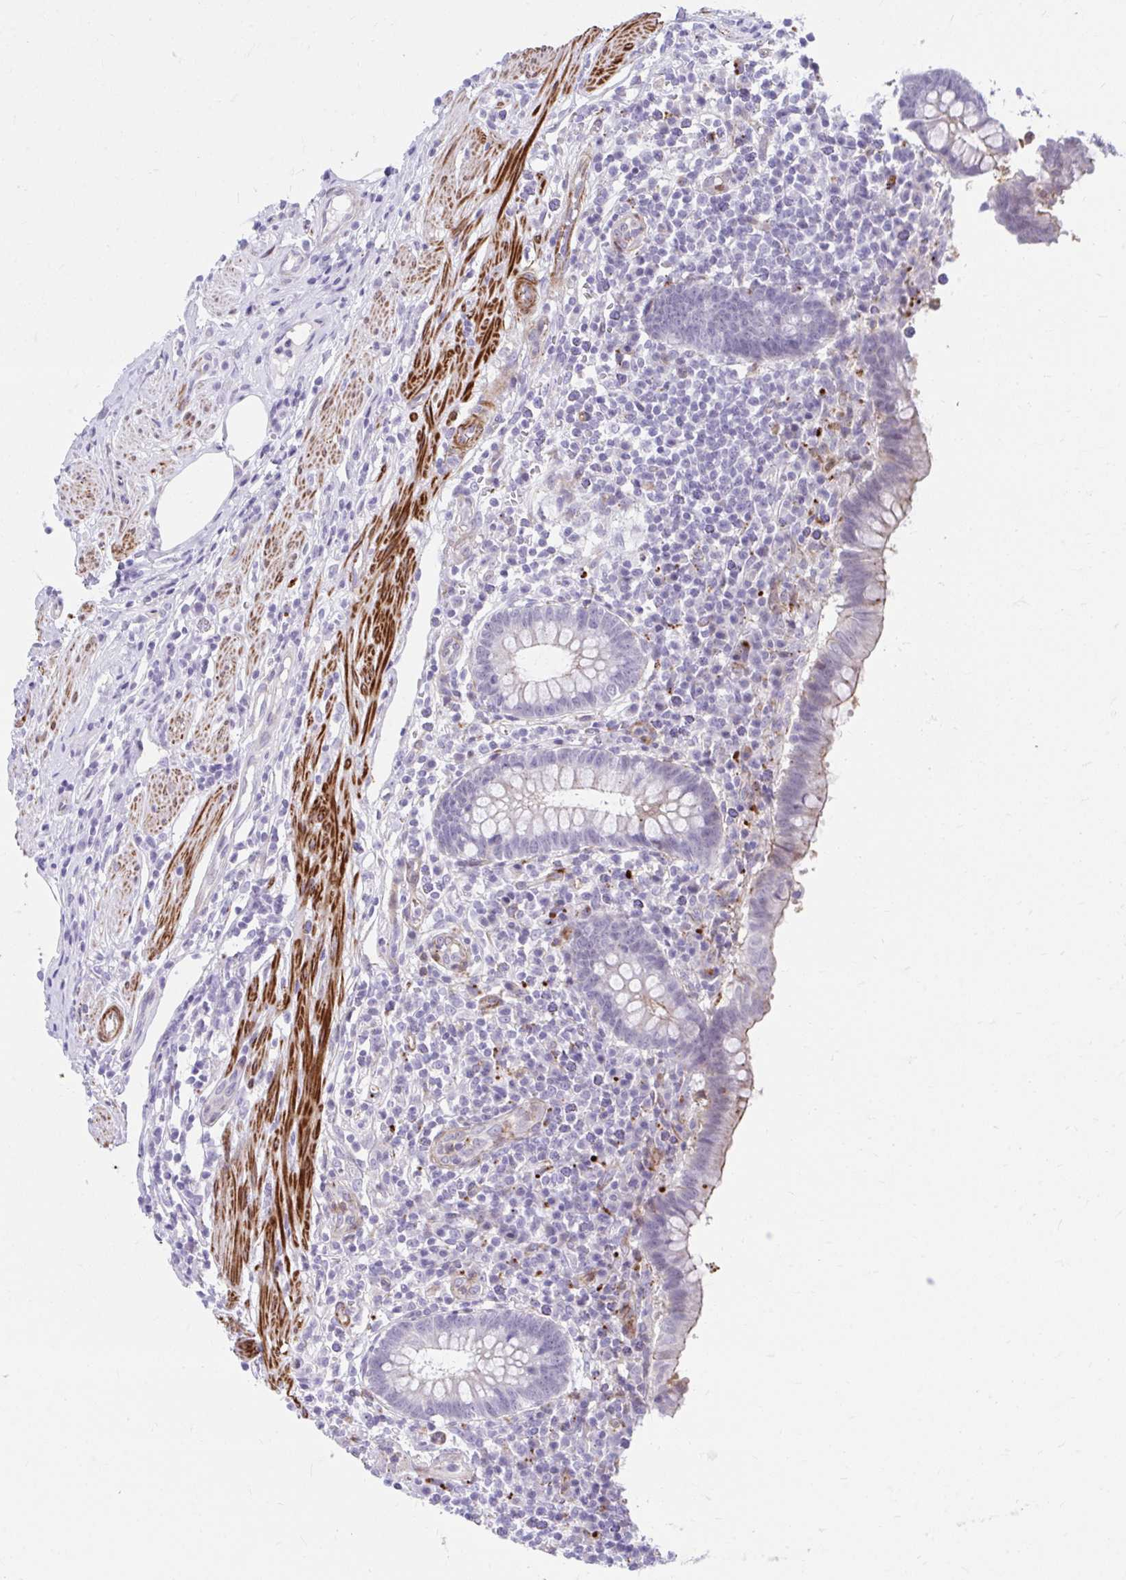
{"staining": {"intensity": "moderate", "quantity": "<25%", "location": "cytoplasmic/membranous"}, "tissue": "appendix", "cell_type": "Glandular cells", "image_type": "normal", "snomed": [{"axis": "morphology", "description": "Normal tissue, NOS"}, {"axis": "topography", "description": "Appendix"}], "caption": "The photomicrograph demonstrates a brown stain indicating the presence of a protein in the cytoplasmic/membranous of glandular cells in appendix.", "gene": "CSTB", "patient": {"sex": "female", "age": 56}}